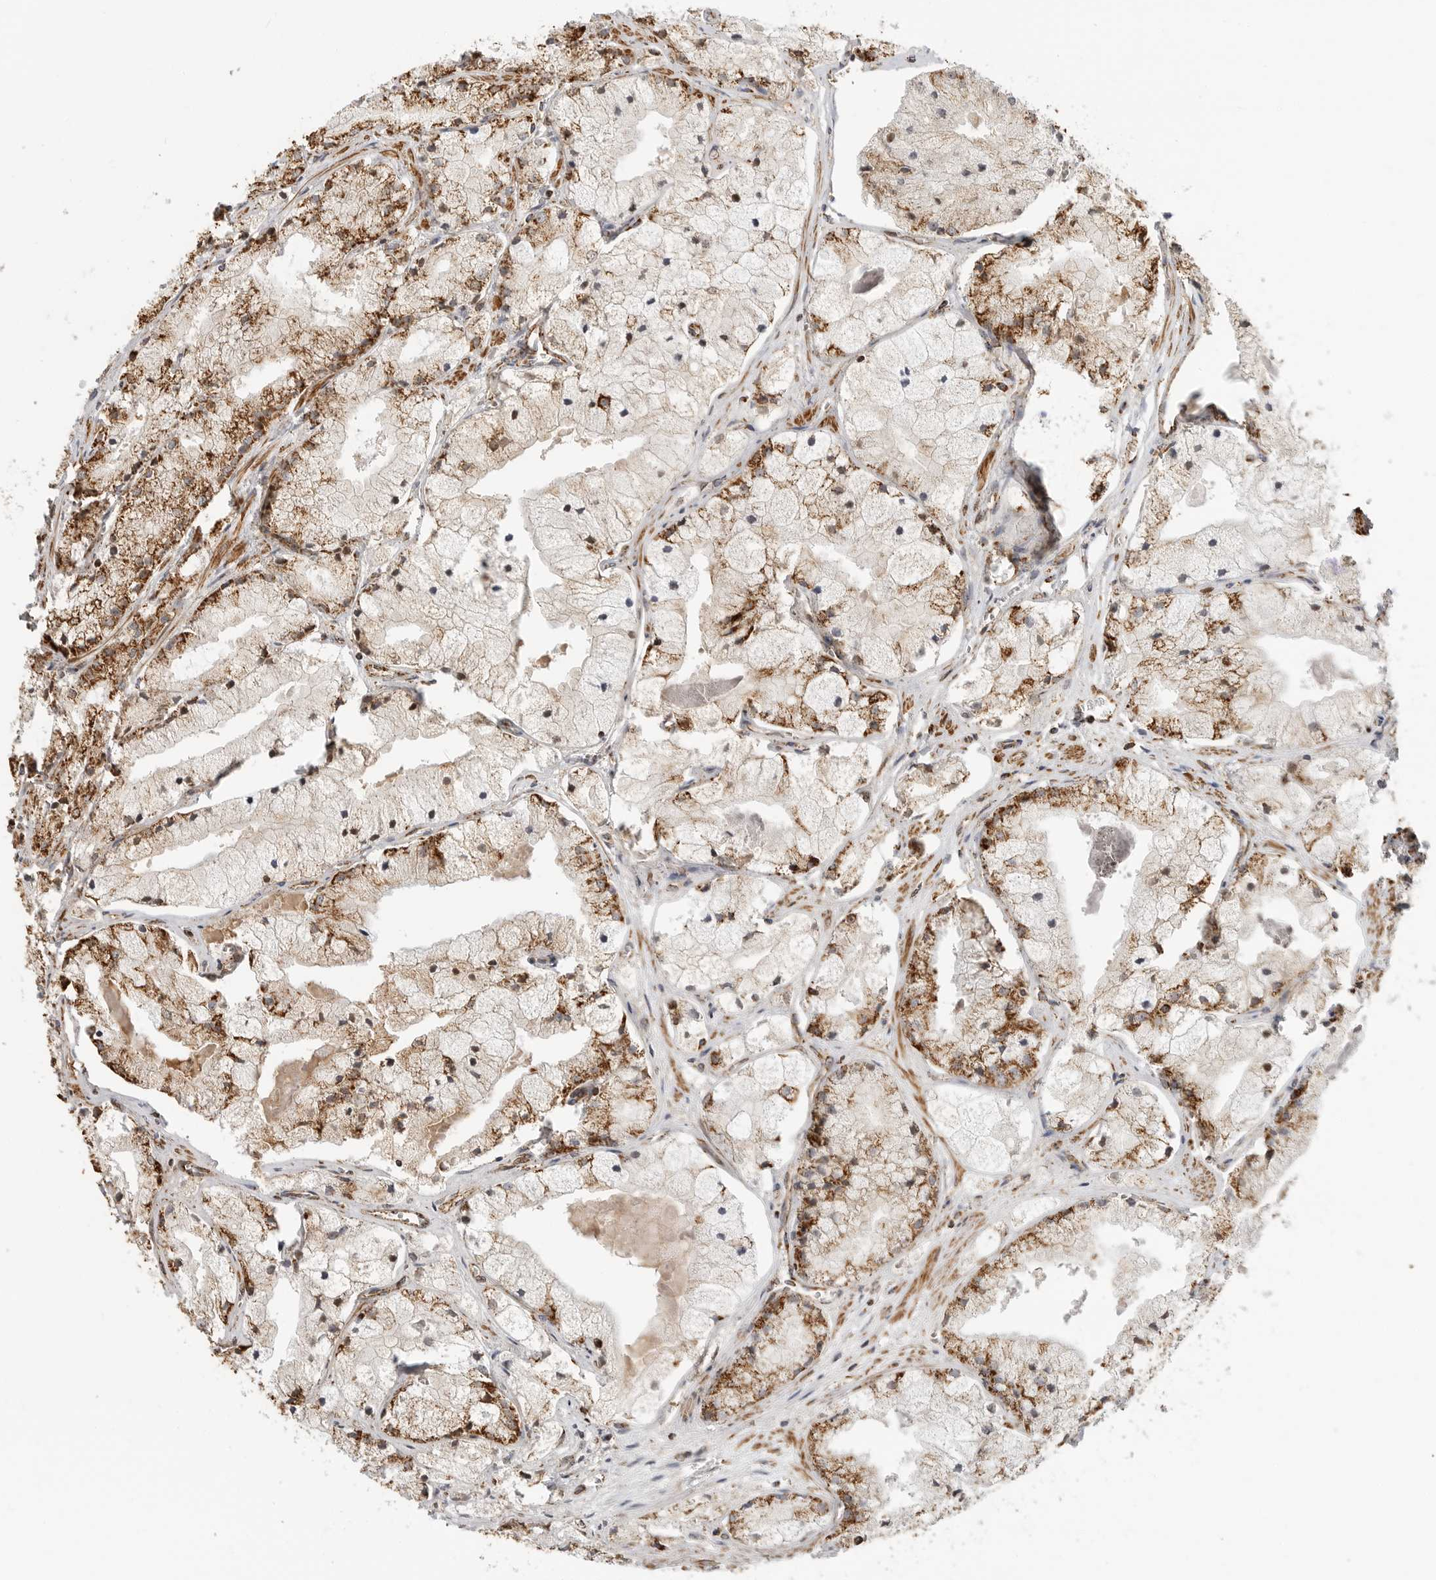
{"staining": {"intensity": "strong", "quantity": "25%-75%", "location": "cytoplasmic/membranous"}, "tissue": "prostate cancer", "cell_type": "Tumor cells", "image_type": "cancer", "snomed": [{"axis": "morphology", "description": "Adenocarcinoma, High grade"}, {"axis": "topography", "description": "Prostate"}], "caption": "Protein staining of adenocarcinoma (high-grade) (prostate) tissue shows strong cytoplasmic/membranous staining in about 25%-75% of tumor cells. (DAB = brown stain, brightfield microscopy at high magnification).", "gene": "BMP2K", "patient": {"sex": "male", "age": 50}}